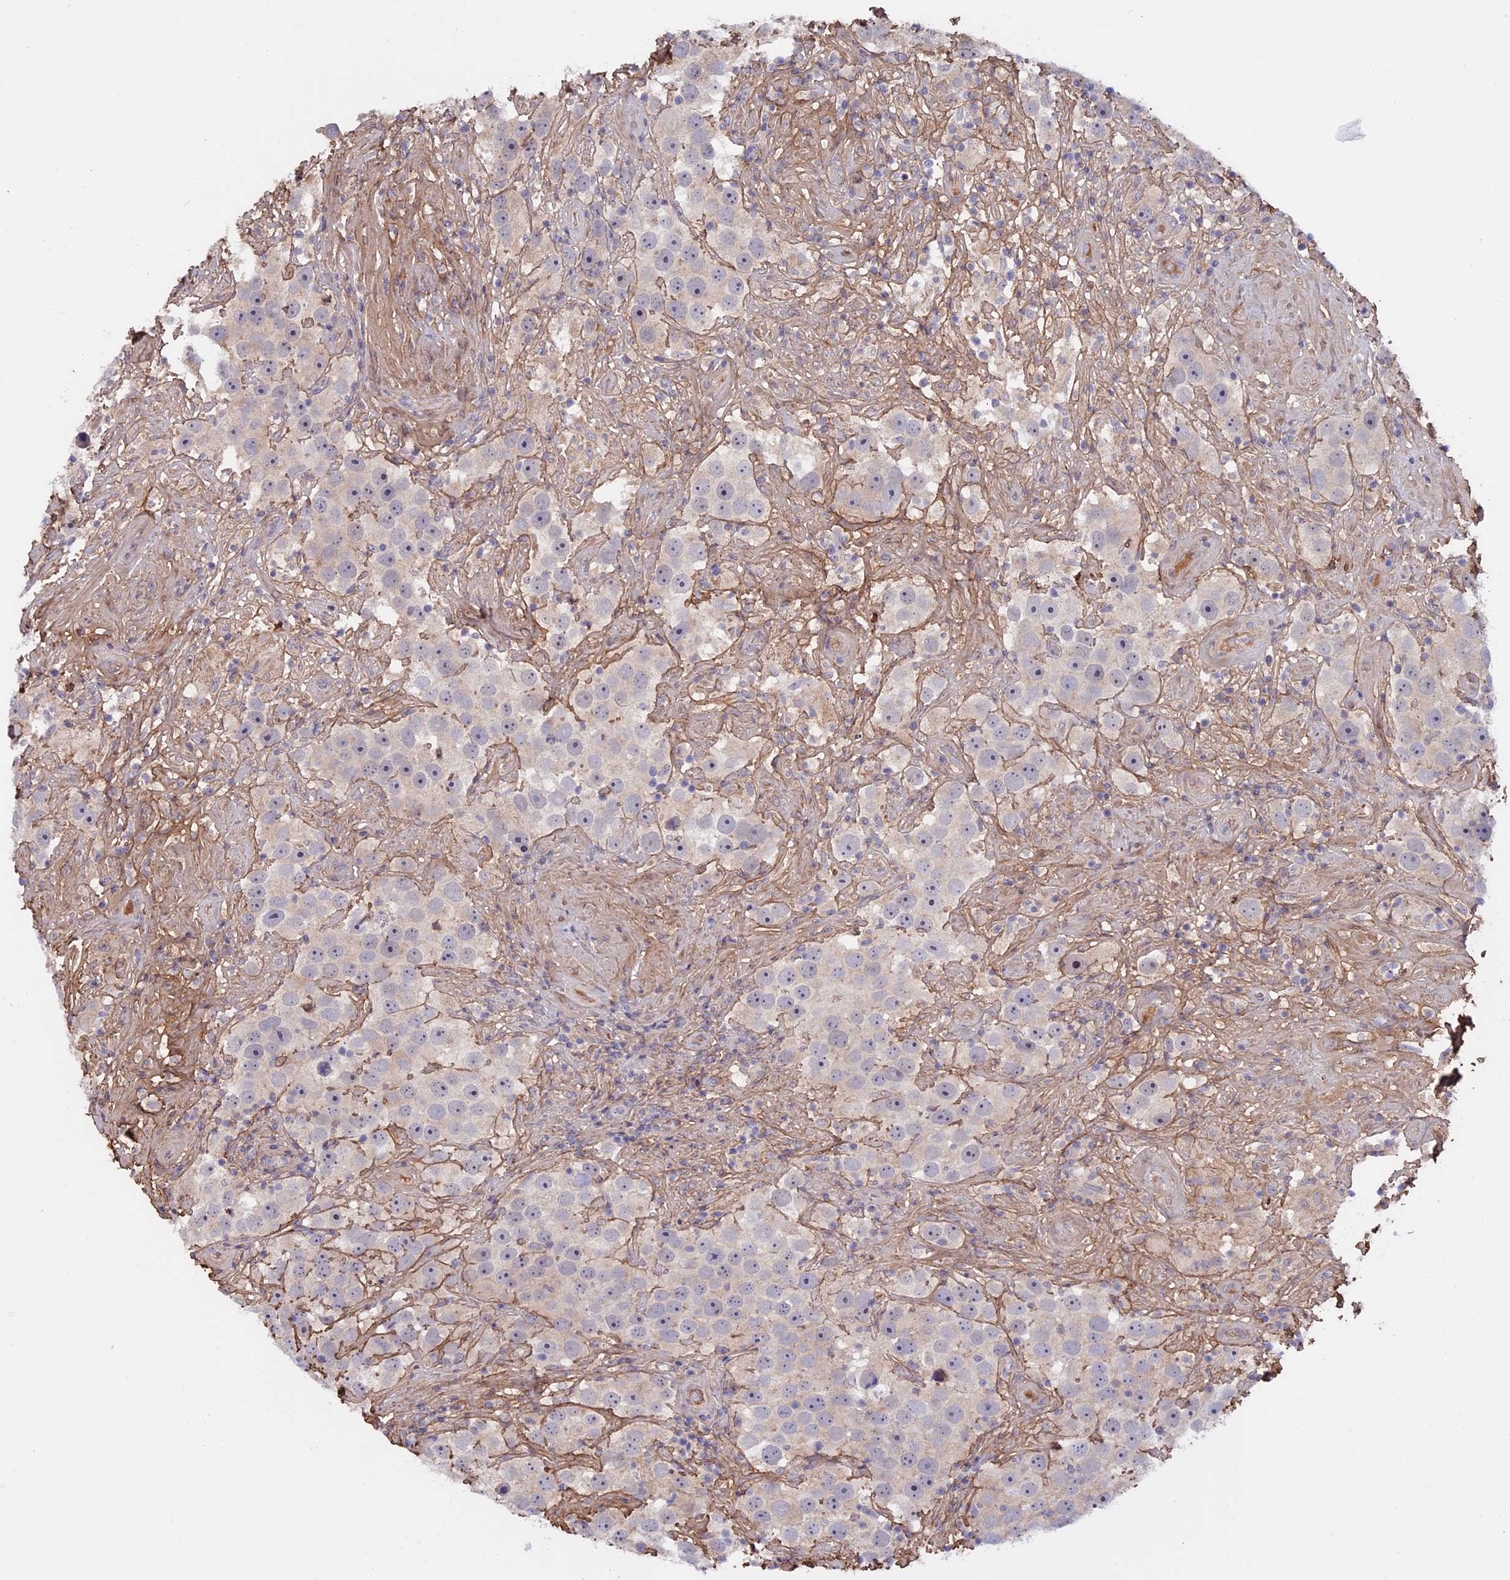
{"staining": {"intensity": "negative", "quantity": "none", "location": "none"}, "tissue": "testis cancer", "cell_type": "Tumor cells", "image_type": "cancer", "snomed": [{"axis": "morphology", "description": "Seminoma, NOS"}, {"axis": "topography", "description": "Testis"}], "caption": "Testis cancer was stained to show a protein in brown. There is no significant positivity in tumor cells.", "gene": "COL4A3", "patient": {"sex": "male", "age": 49}}